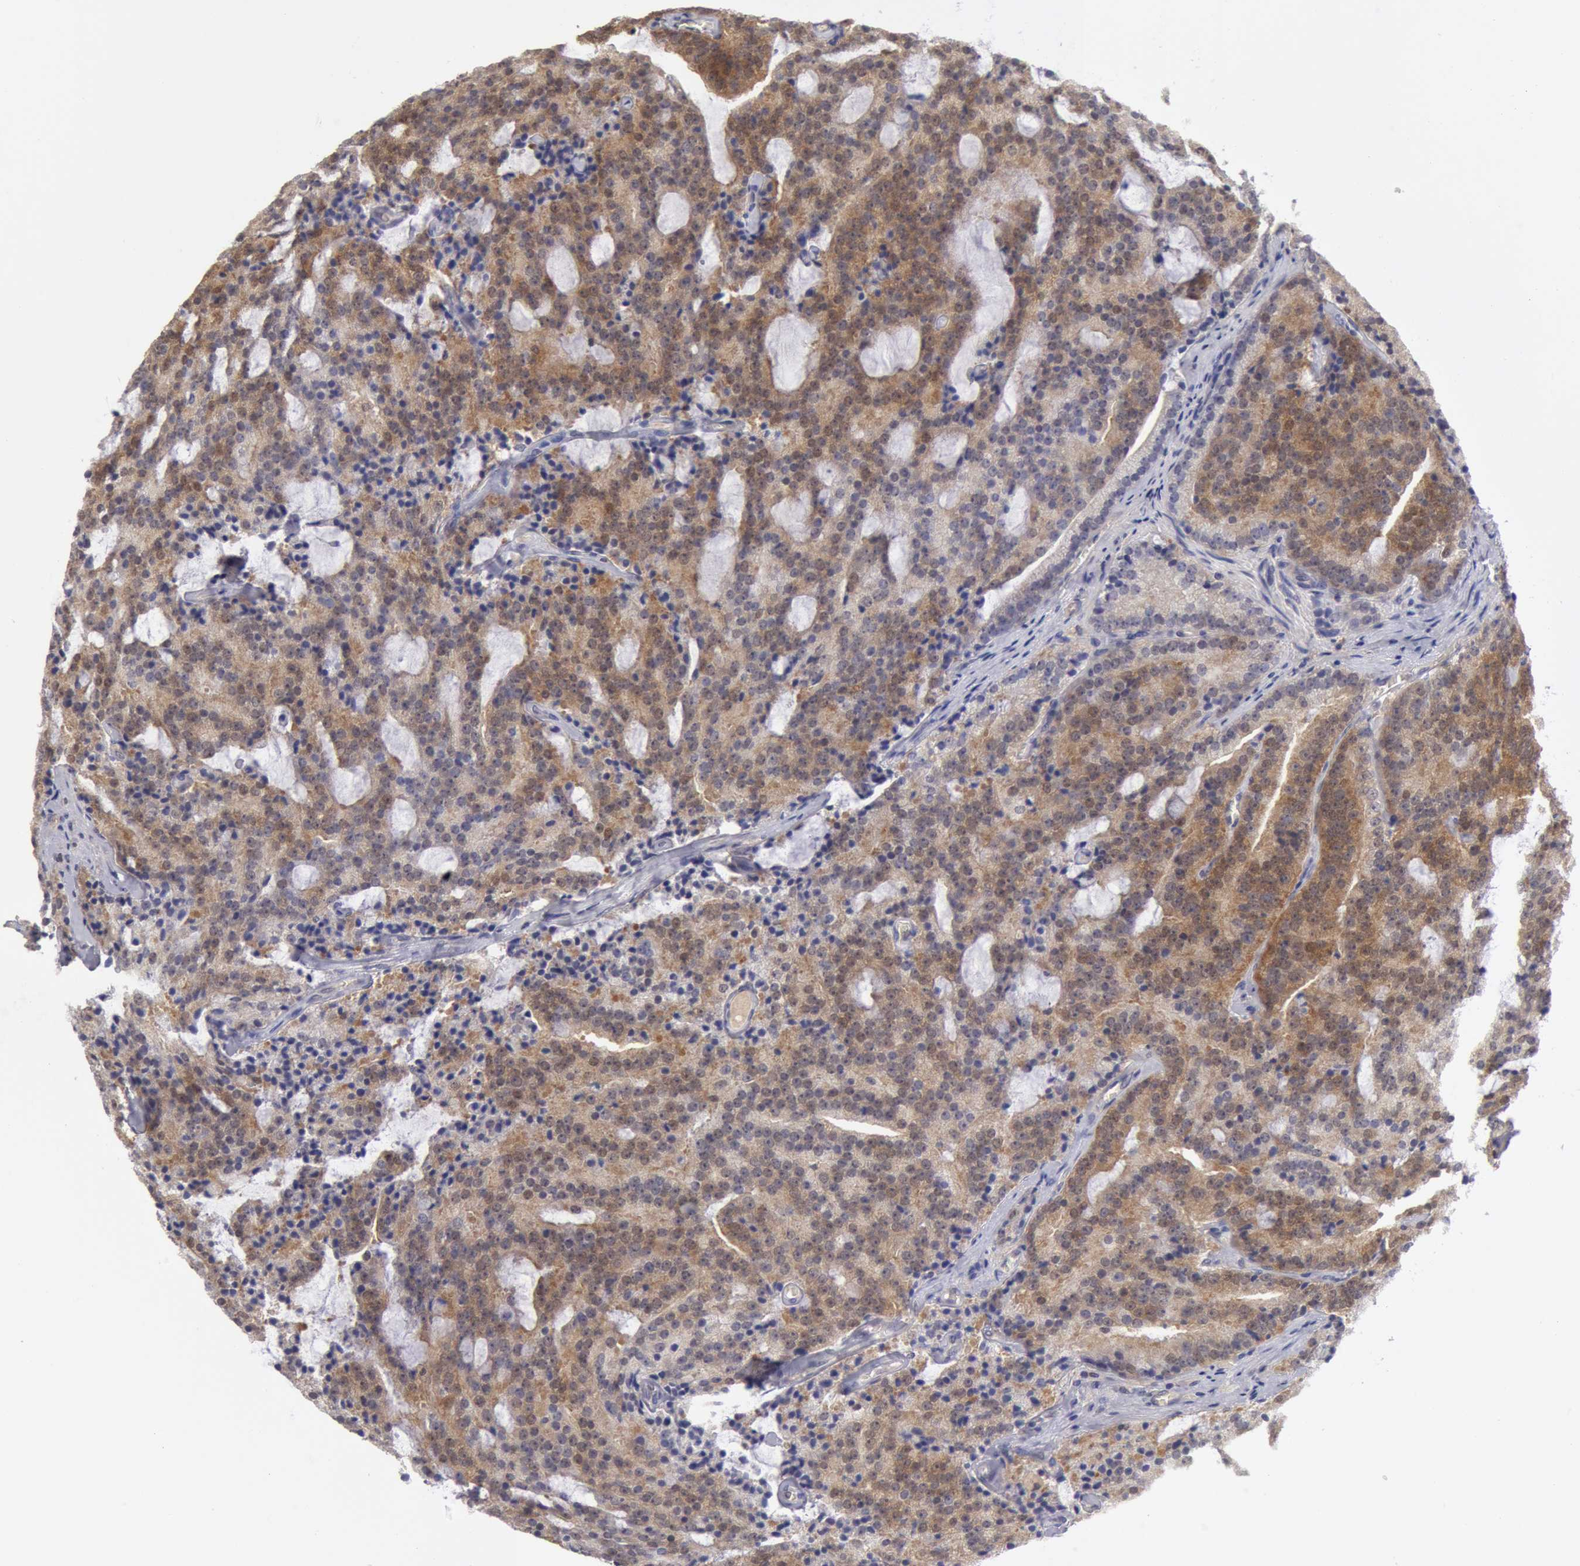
{"staining": {"intensity": "weak", "quantity": "<25%", "location": "cytoplasmic/membranous"}, "tissue": "prostate cancer", "cell_type": "Tumor cells", "image_type": "cancer", "snomed": [{"axis": "morphology", "description": "Adenocarcinoma, Medium grade"}, {"axis": "topography", "description": "Prostate"}], "caption": "Adenocarcinoma (medium-grade) (prostate) was stained to show a protein in brown. There is no significant staining in tumor cells.", "gene": "TXNRD1", "patient": {"sex": "male", "age": 65}}